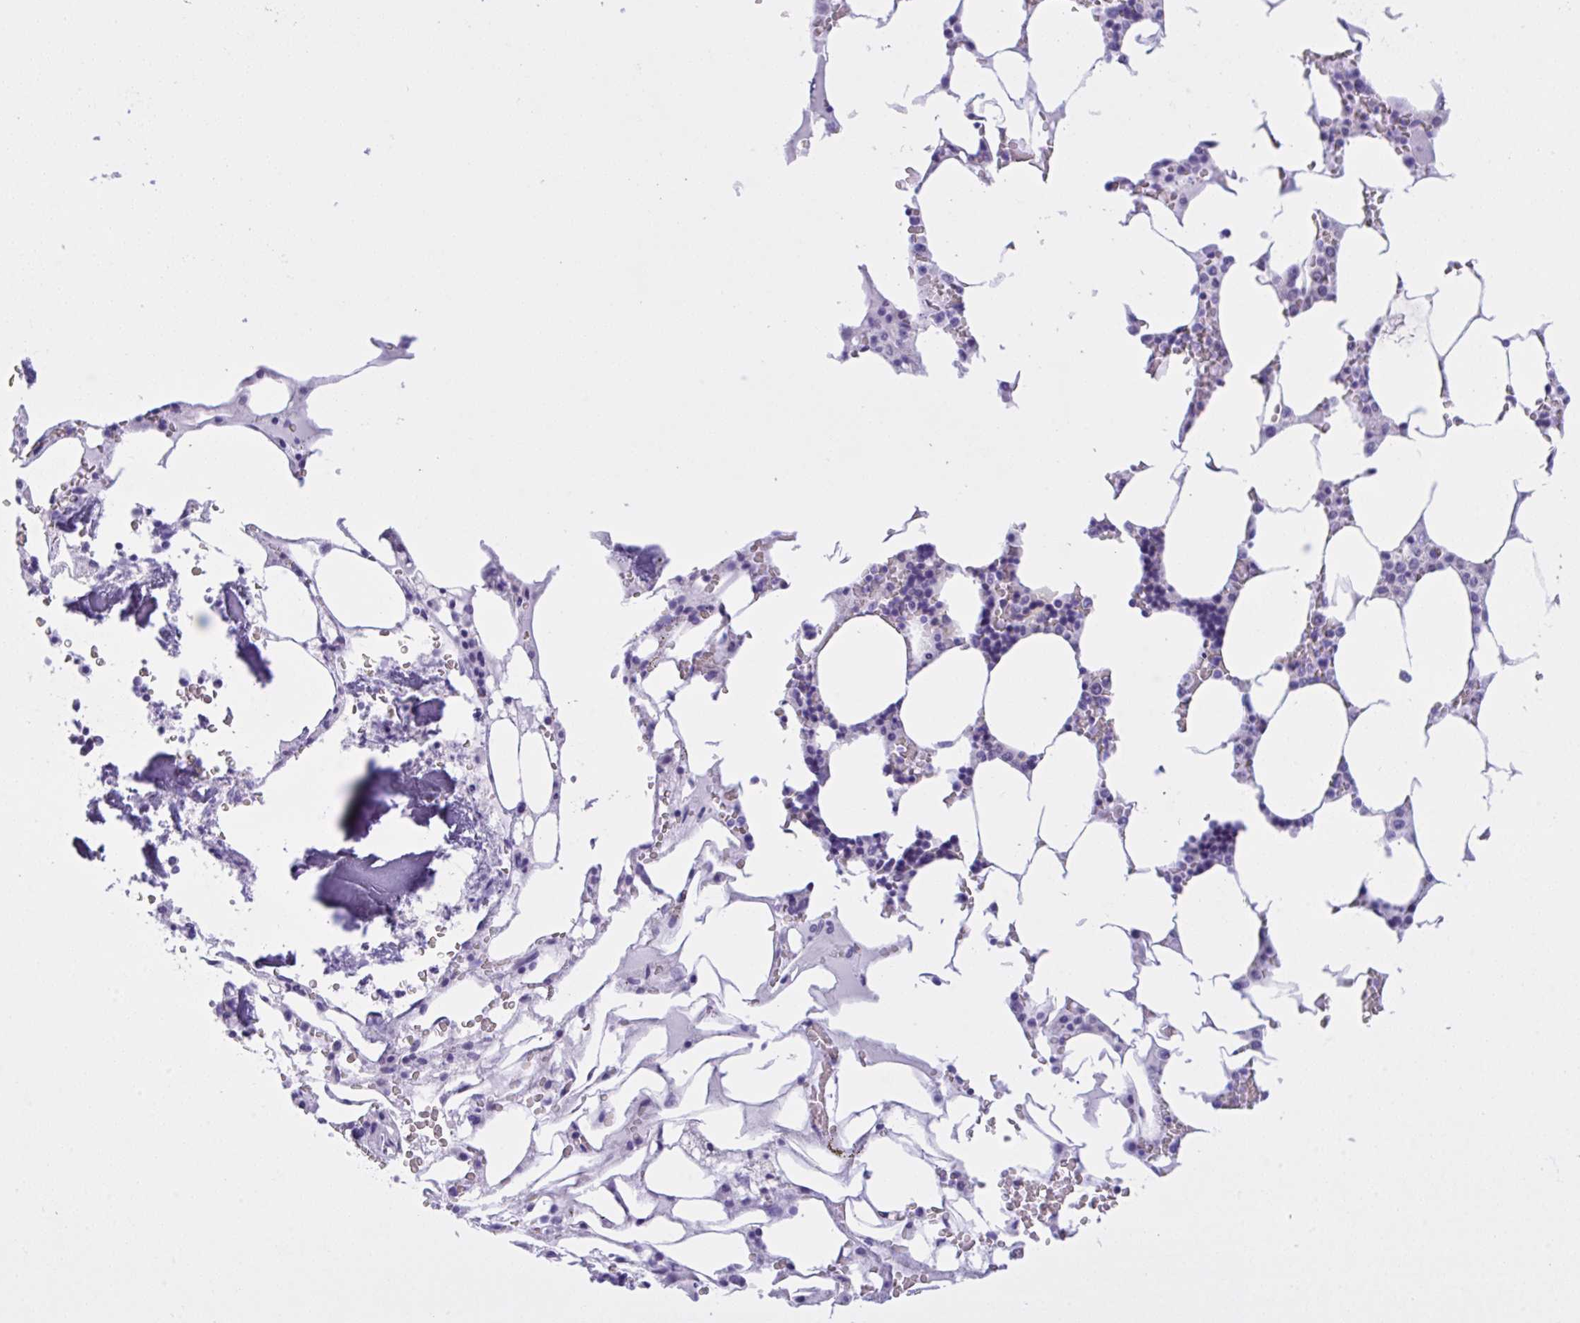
{"staining": {"intensity": "negative", "quantity": "none", "location": "none"}, "tissue": "bone marrow", "cell_type": "Hematopoietic cells", "image_type": "normal", "snomed": [{"axis": "morphology", "description": "Normal tissue, NOS"}, {"axis": "topography", "description": "Bone marrow"}], "caption": "Immunohistochemistry (IHC) image of normal human bone marrow stained for a protein (brown), which reveals no expression in hematopoietic cells. (DAB (3,3'-diaminobenzidine) immunohistochemistry, high magnification).", "gene": "YBX2", "patient": {"sex": "male", "age": 64}}